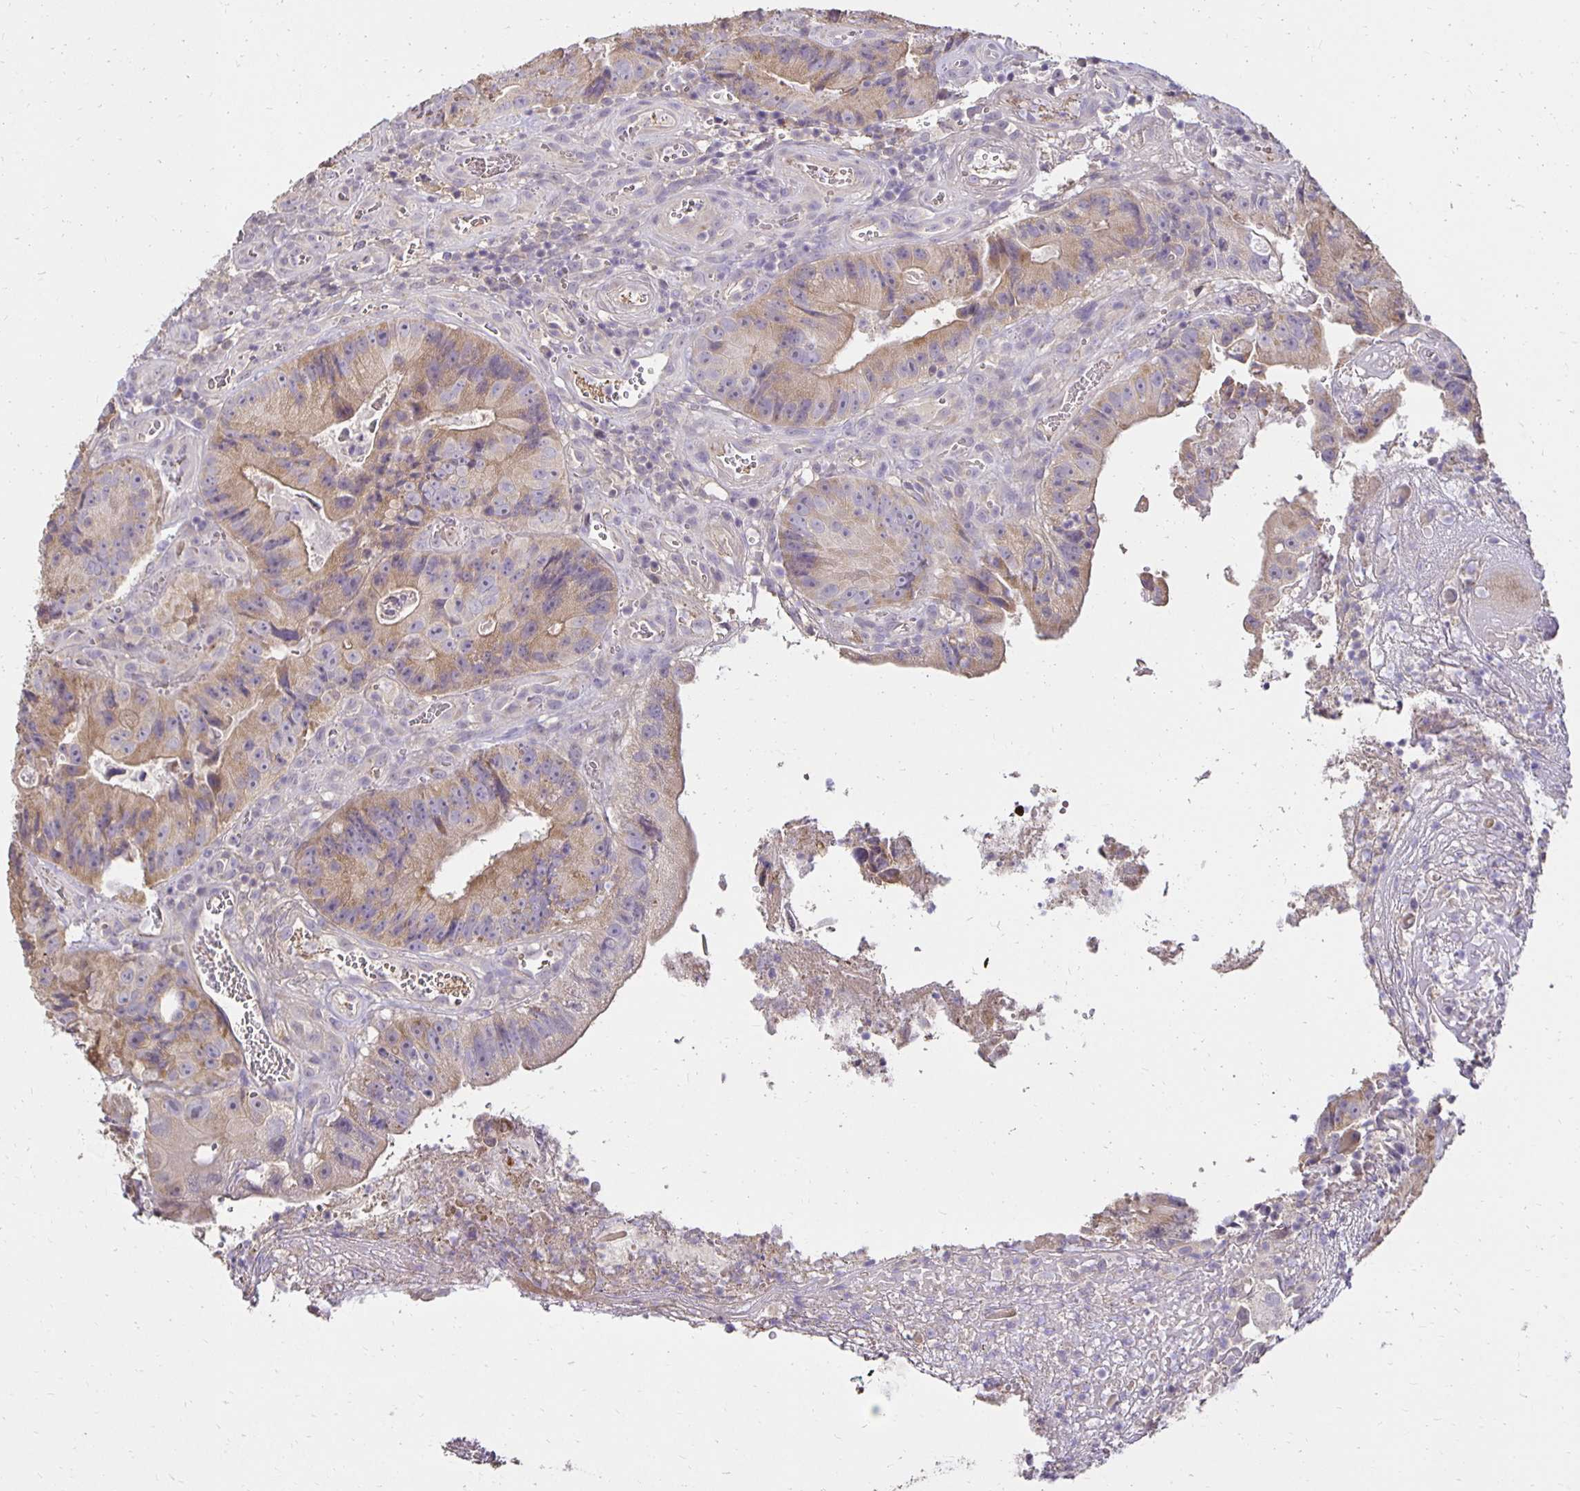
{"staining": {"intensity": "weak", "quantity": "25%-75%", "location": "cytoplasmic/membranous"}, "tissue": "colorectal cancer", "cell_type": "Tumor cells", "image_type": "cancer", "snomed": [{"axis": "morphology", "description": "Adenocarcinoma, NOS"}, {"axis": "topography", "description": "Colon"}], "caption": "Immunohistochemical staining of human adenocarcinoma (colorectal) reveals weak cytoplasmic/membranous protein staining in approximately 25%-75% of tumor cells. The staining was performed using DAB (3,3'-diaminobenzidine), with brown indicating positive protein expression. Nuclei are stained blue with hematoxylin.", "gene": "PNPLA3", "patient": {"sex": "female", "age": 86}}